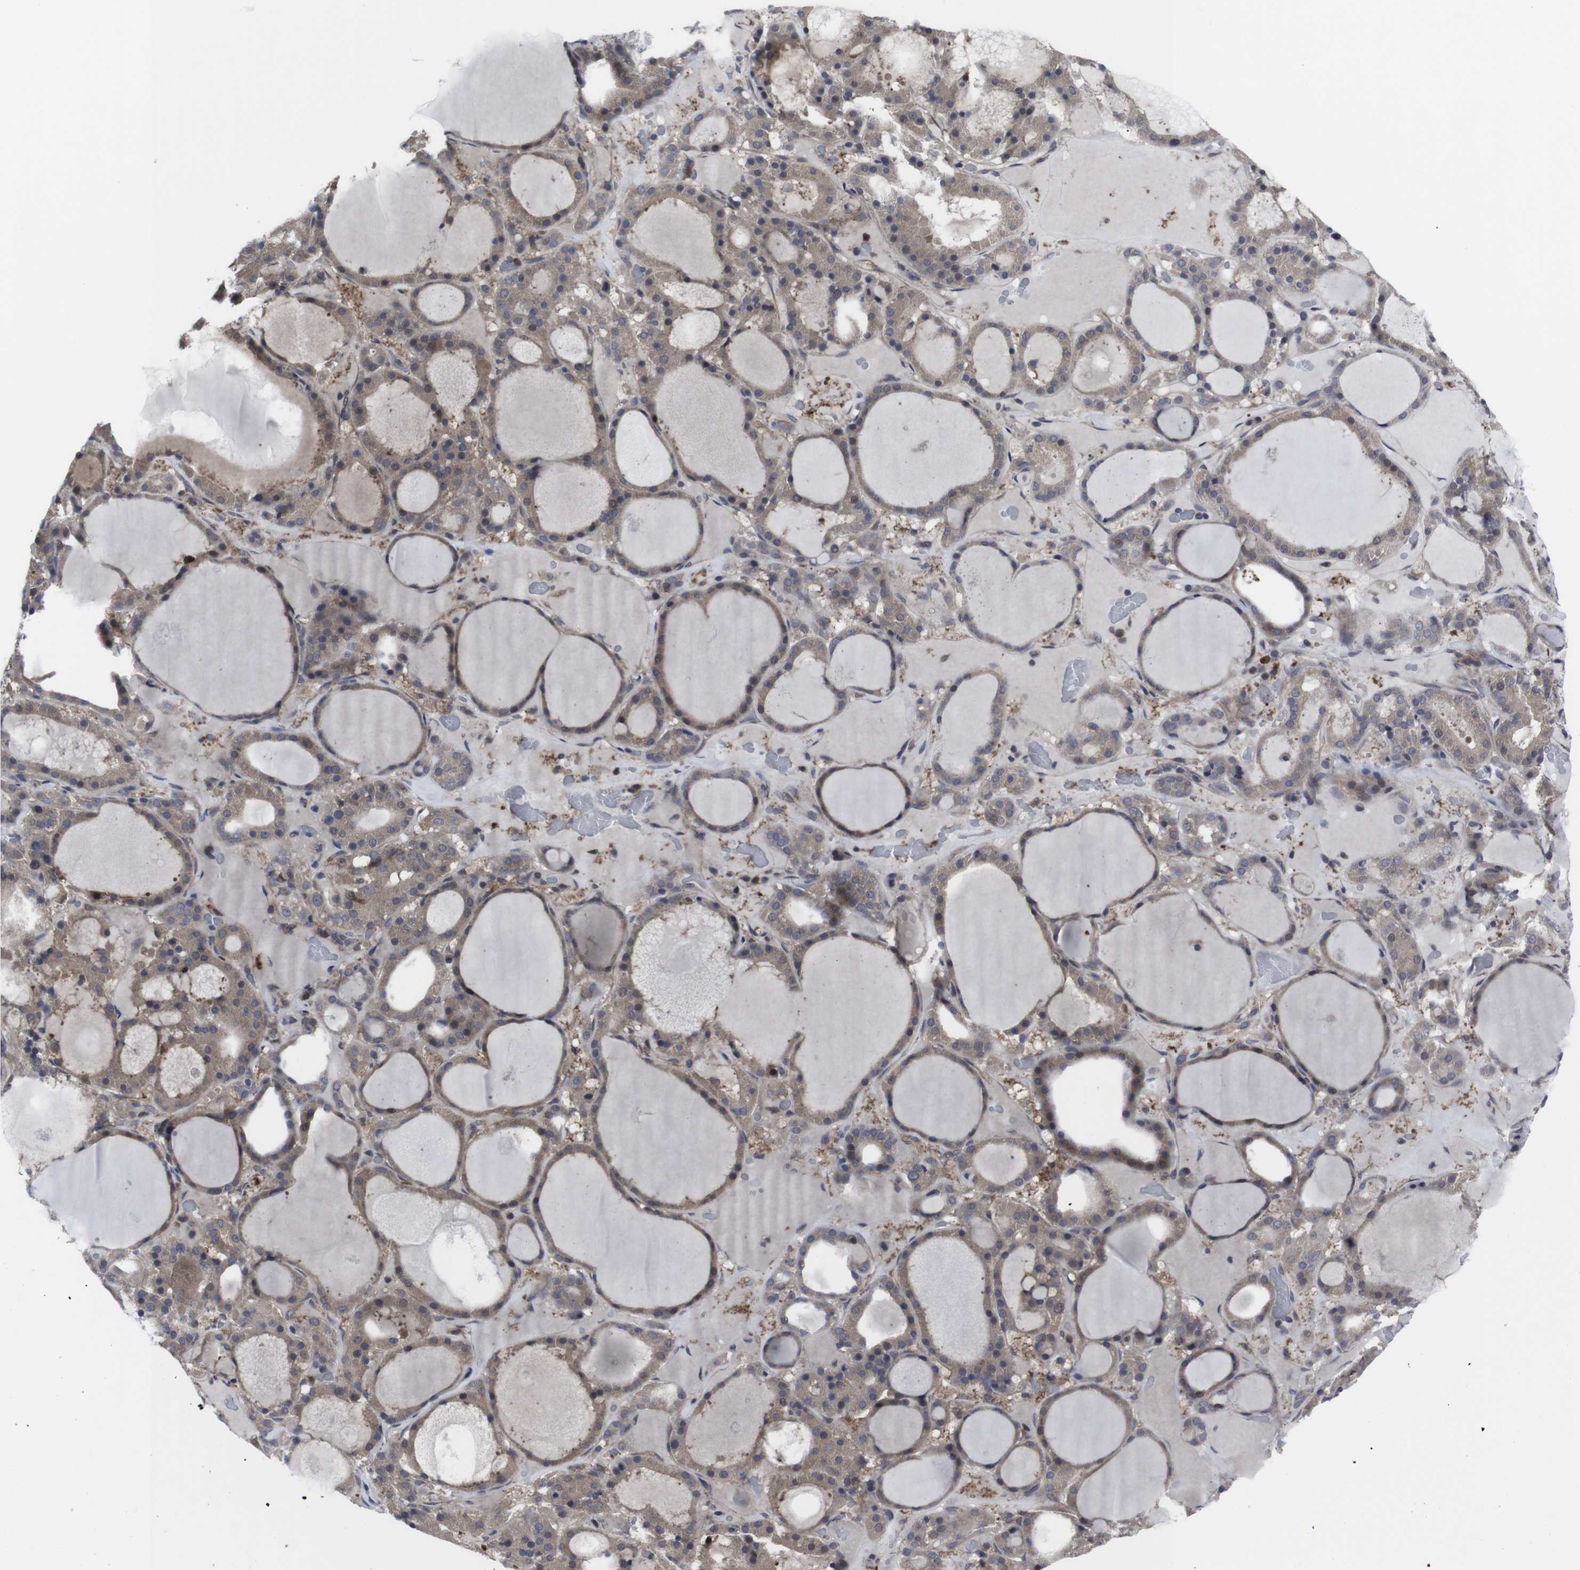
{"staining": {"intensity": "moderate", "quantity": ">75%", "location": "cytoplasmic/membranous"}, "tissue": "thyroid gland", "cell_type": "Glandular cells", "image_type": "normal", "snomed": [{"axis": "morphology", "description": "Normal tissue, NOS"}, {"axis": "morphology", "description": "Carcinoma, NOS"}, {"axis": "topography", "description": "Thyroid gland"}], "caption": "Immunohistochemistry (IHC) photomicrograph of unremarkable thyroid gland: thyroid gland stained using immunohistochemistry reveals medium levels of moderate protein expression localized specifically in the cytoplasmic/membranous of glandular cells, appearing as a cytoplasmic/membranous brown color.", "gene": "HPRT1", "patient": {"sex": "female", "age": 86}}